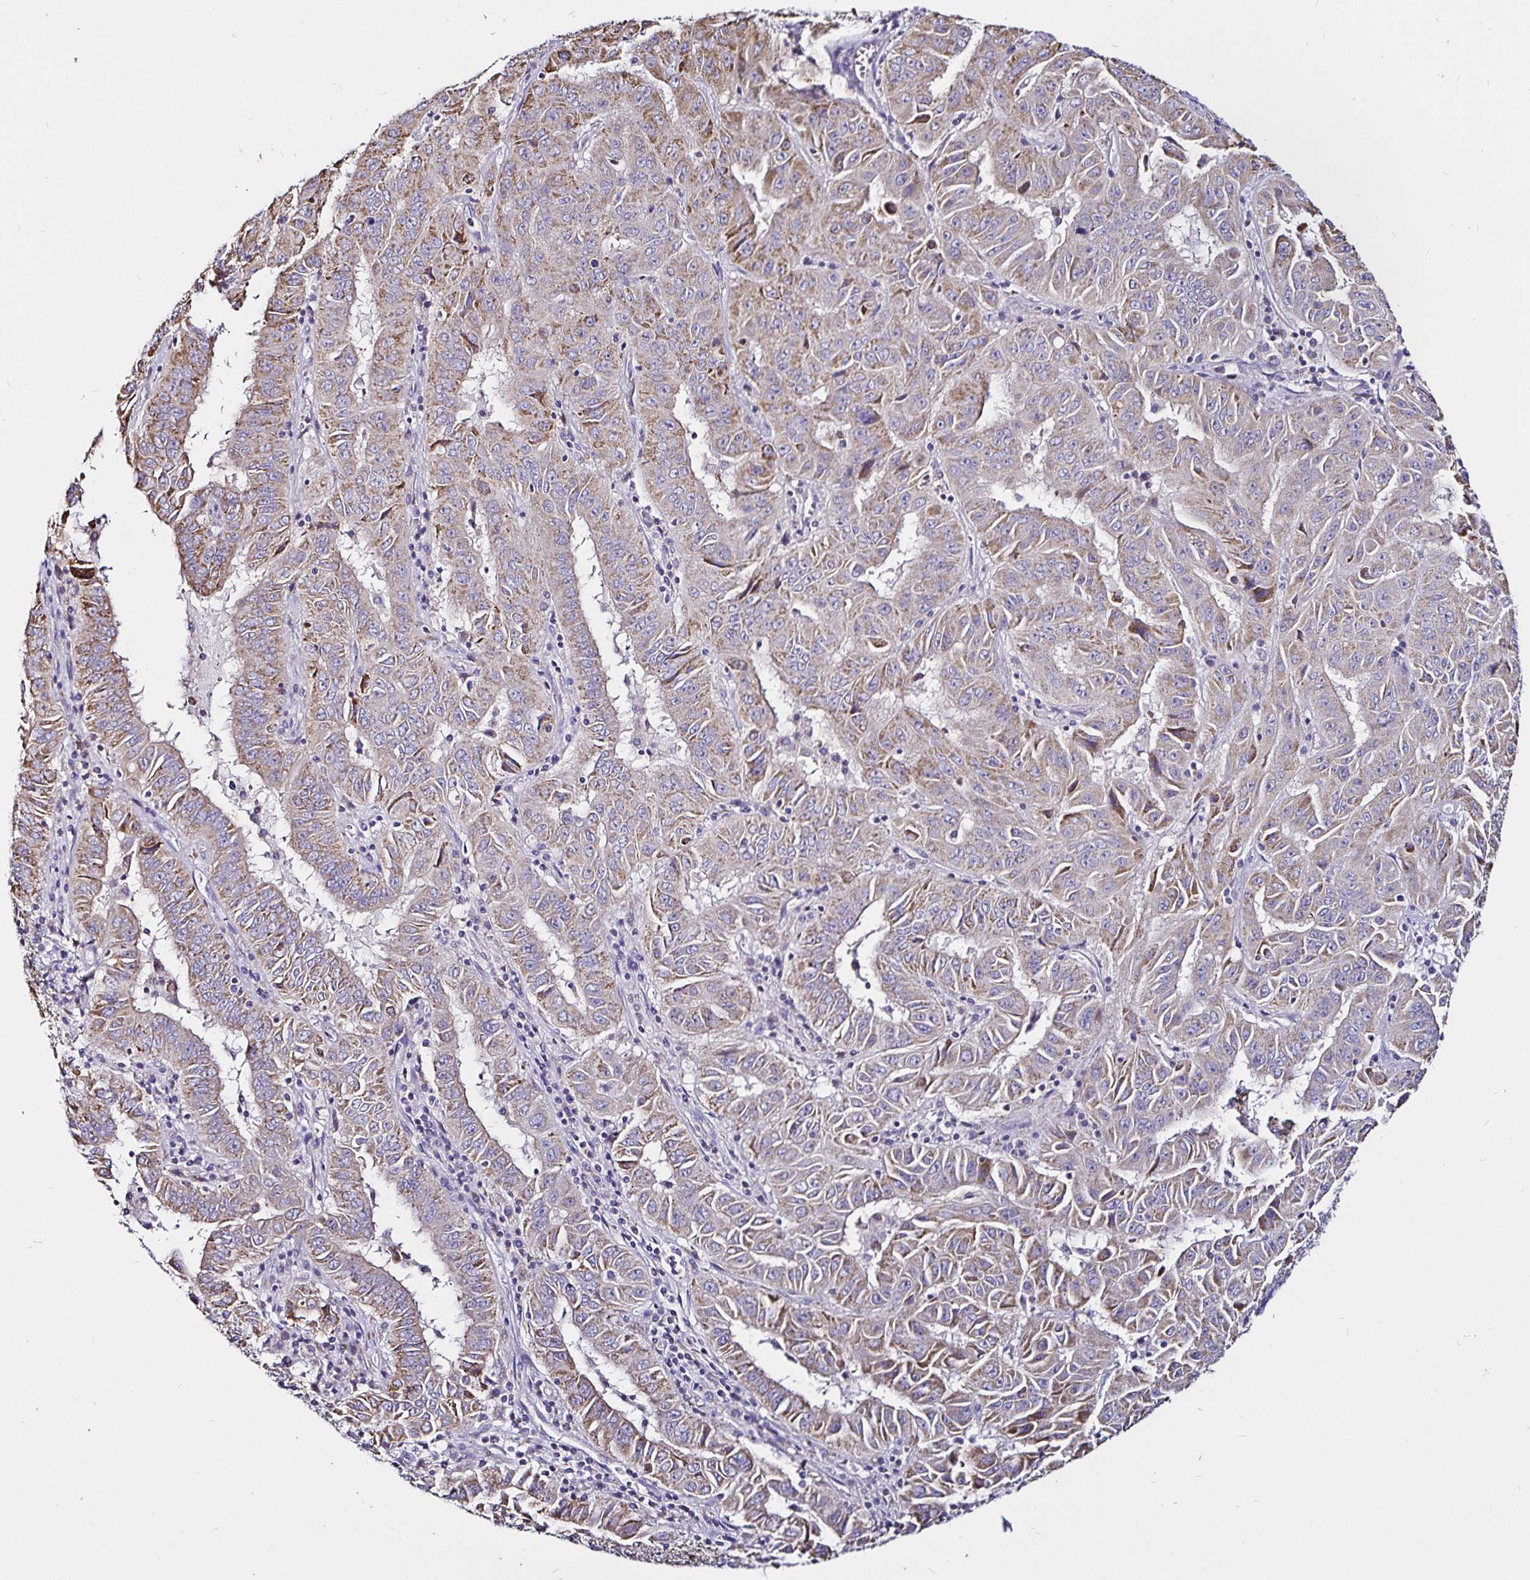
{"staining": {"intensity": "weak", "quantity": ">75%", "location": "cytoplasmic/membranous"}, "tissue": "pancreatic cancer", "cell_type": "Tumor cells", "image_type": "cancer", "snomed": [{"axis": "morphology", "description": "Adenocarcinoma, NOS"}, {"axis": "topography", "description": "Pancreas"}], "caption": "This image shows immunohistochemistry (IHC) staining of human adenocarcinoma (pancreatic), with low weak cytoplasmic/membranous expression in about >75% of tumor cells.", "gene": "PGAM2", "patient": {"sex": "male", "age": 63}}